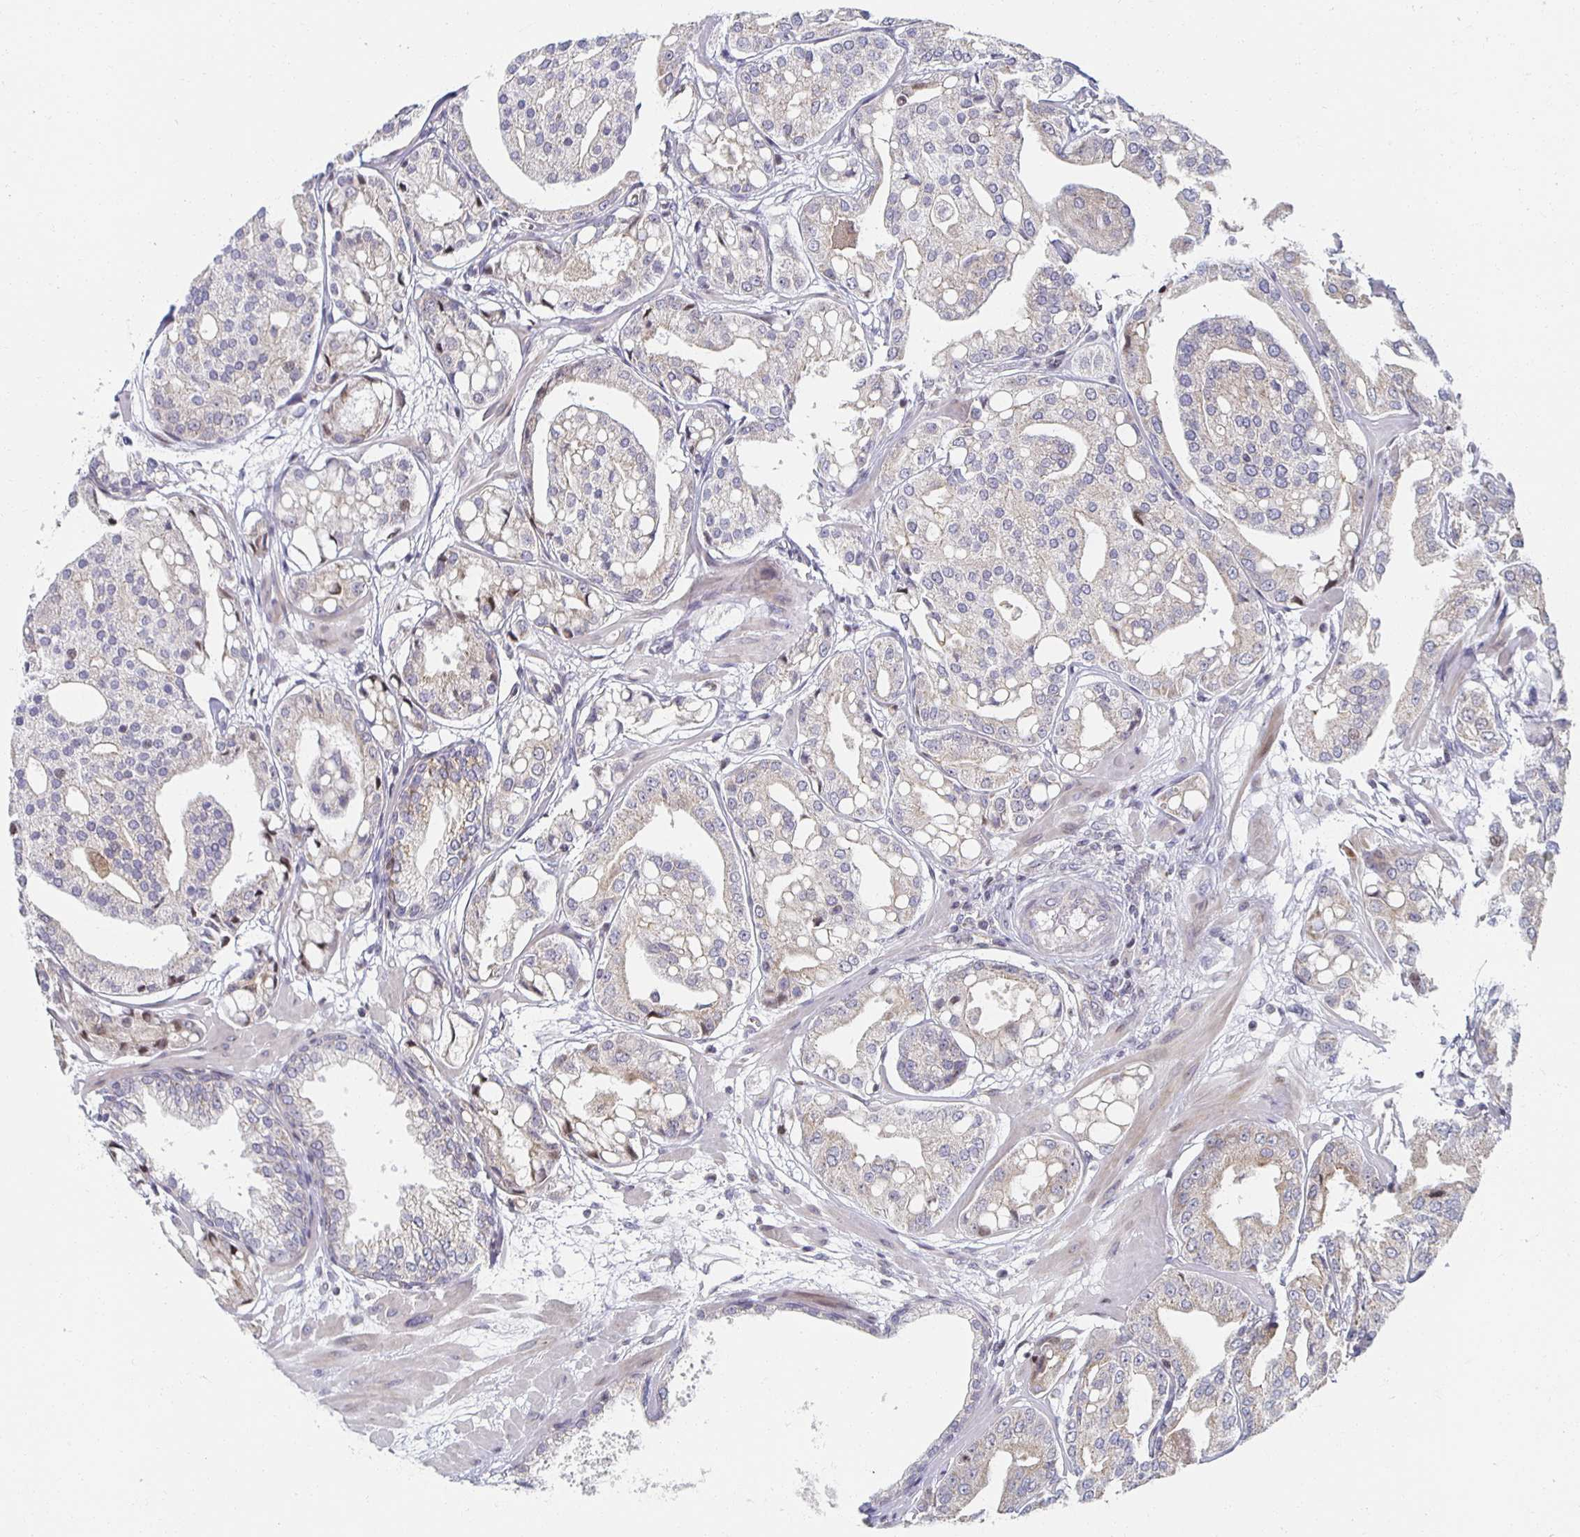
{"staining": {"intensity": "weak", "quantity": "25%-75%", "location": "cytoplasmic/membranous"}, "tissue": "renal cancer", "cell_type": "Tumor cells", "image_type": "cancer", "snomed": [{"axis": "morphology", "description": "Adenocarcinoma, NOS"}, {"axis": "topography", "description": "Urinary bladder"}], "caption": "Human renal cancer (adenocarcinoma) stained for a protein (brown) exhibits weak cytoplasmic/membranous positive positivity in approximately 25%-75% of tumor cells.", "gene": "HCFC1R1", "patient": {"sex": "male", "age": 61}}